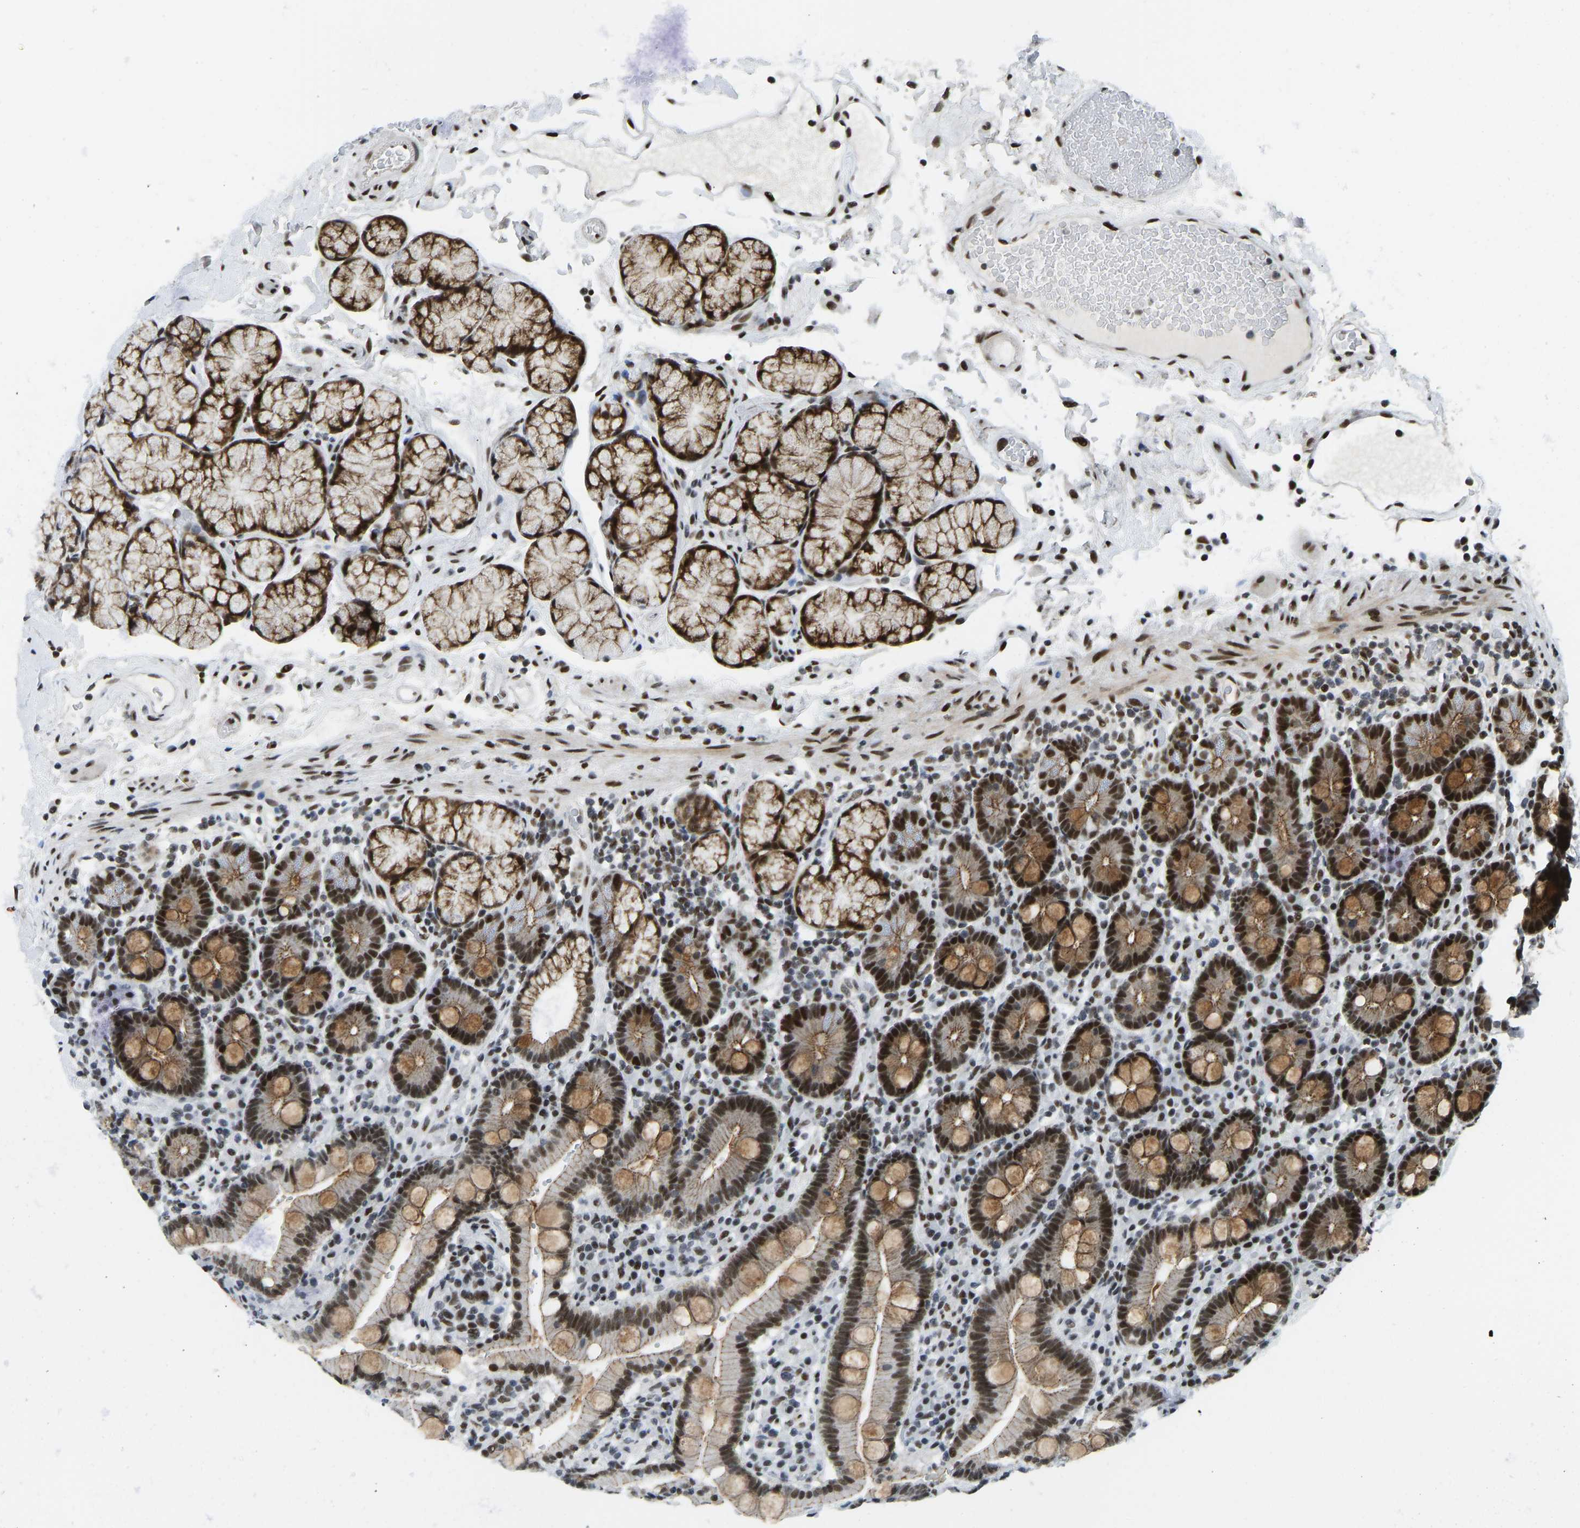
{"staining": {"intensity": "strong", "quantity": ">75%", "location": "cytoplasmic/membranous,nuclear"}, "tissue": "duodenum", "cell_type": "Glandular cells", "image_type": "normal", "snomed": [{"axis": "morphology", "description": "Normal tissue, NOS"}, {"axis": "topography", "description": "Small intestine, NOS"}], "caption": "Immunohistochemical staining of unremarkable duodenum displays strong cytoplasmic/membranous,nuclear protein positivity in about >75% of glandular cells.", "gene": "FOXK1", "patient": {"sex": "female", "age": 71}}